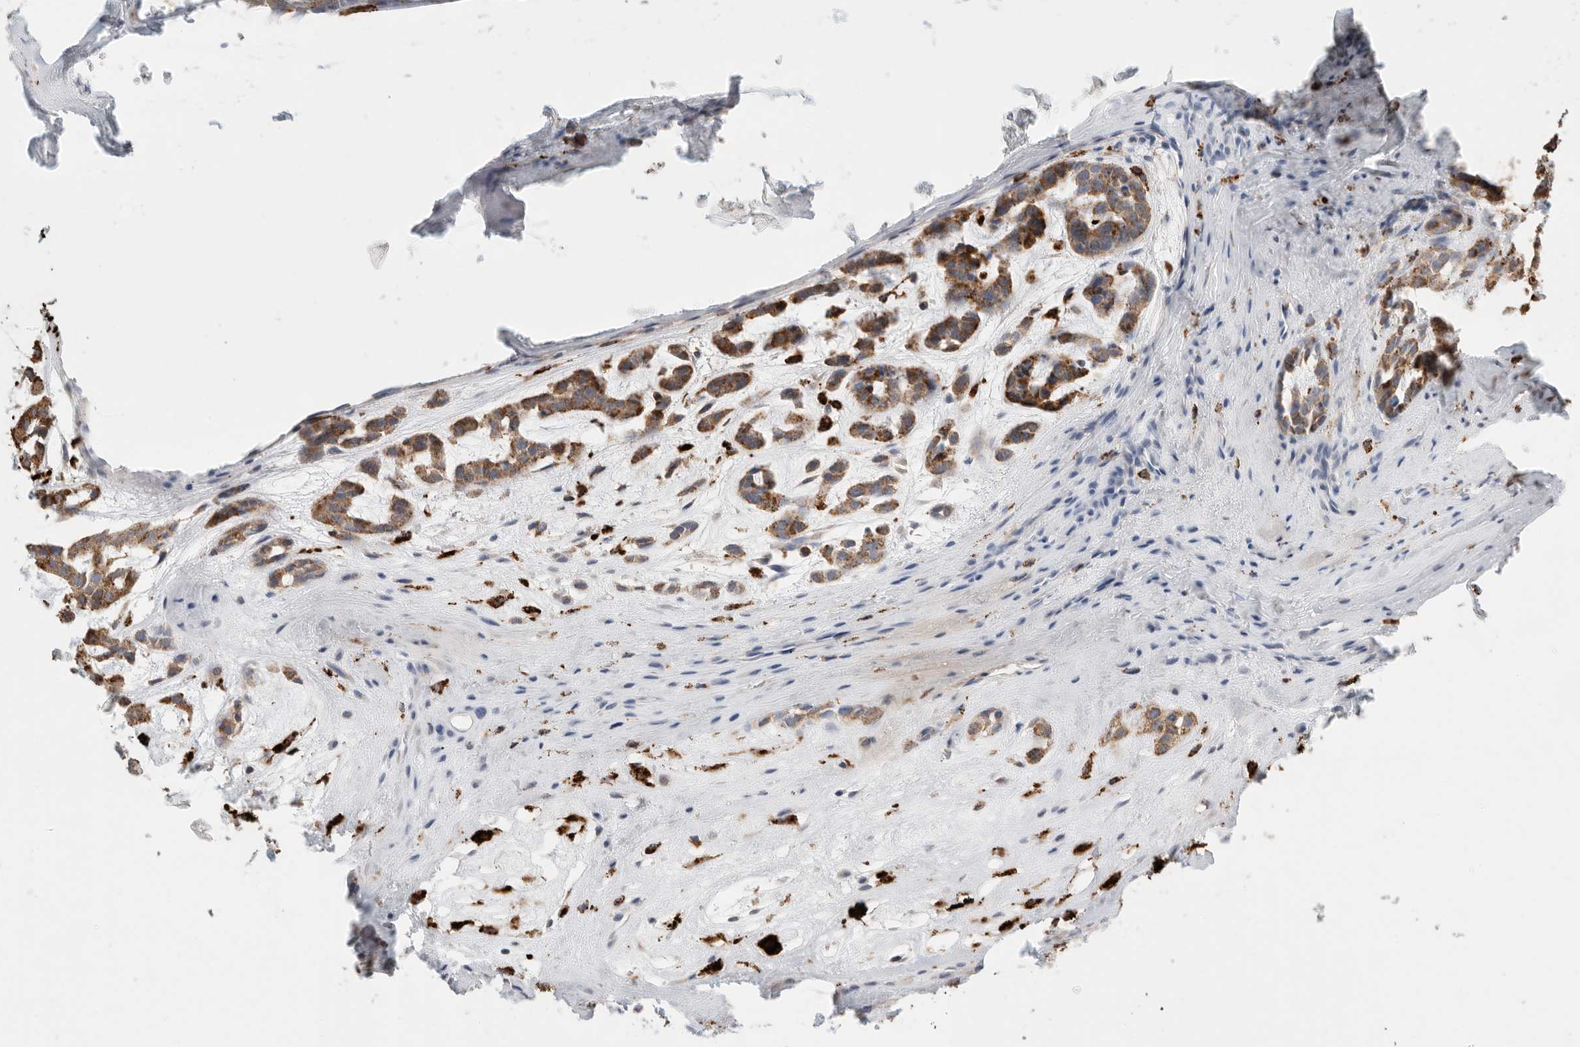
{"staining": {"intensity": "strong", "quantity": ">75%", "location": "cytoplasmic/membranous"}, "tissue": "head and neck cancer", "cell_type": "Tumor cells", "image_type": "cancer", "snomed": [{"axis": "morphology", "description": "Adenocarcinoma, NOS"}, {"axis": "morphology", "description": "Adenoma, NOS"}, {"axis": "topography", "description": "Head-Neck"}], "caption": "An image of human head and neck cancer stained for a protein reveals strong cytoplasmic/membranous brown staining in tumor cells. The staining was performed using DAB (3,3'-diaminobenzidine) to visualize the protein expression in brown, while the nuclei were stained in blue with hematoxylin (Magnification: 20x).", "gene": "GGH", "patient": {"sex": "female", "age": 55}}